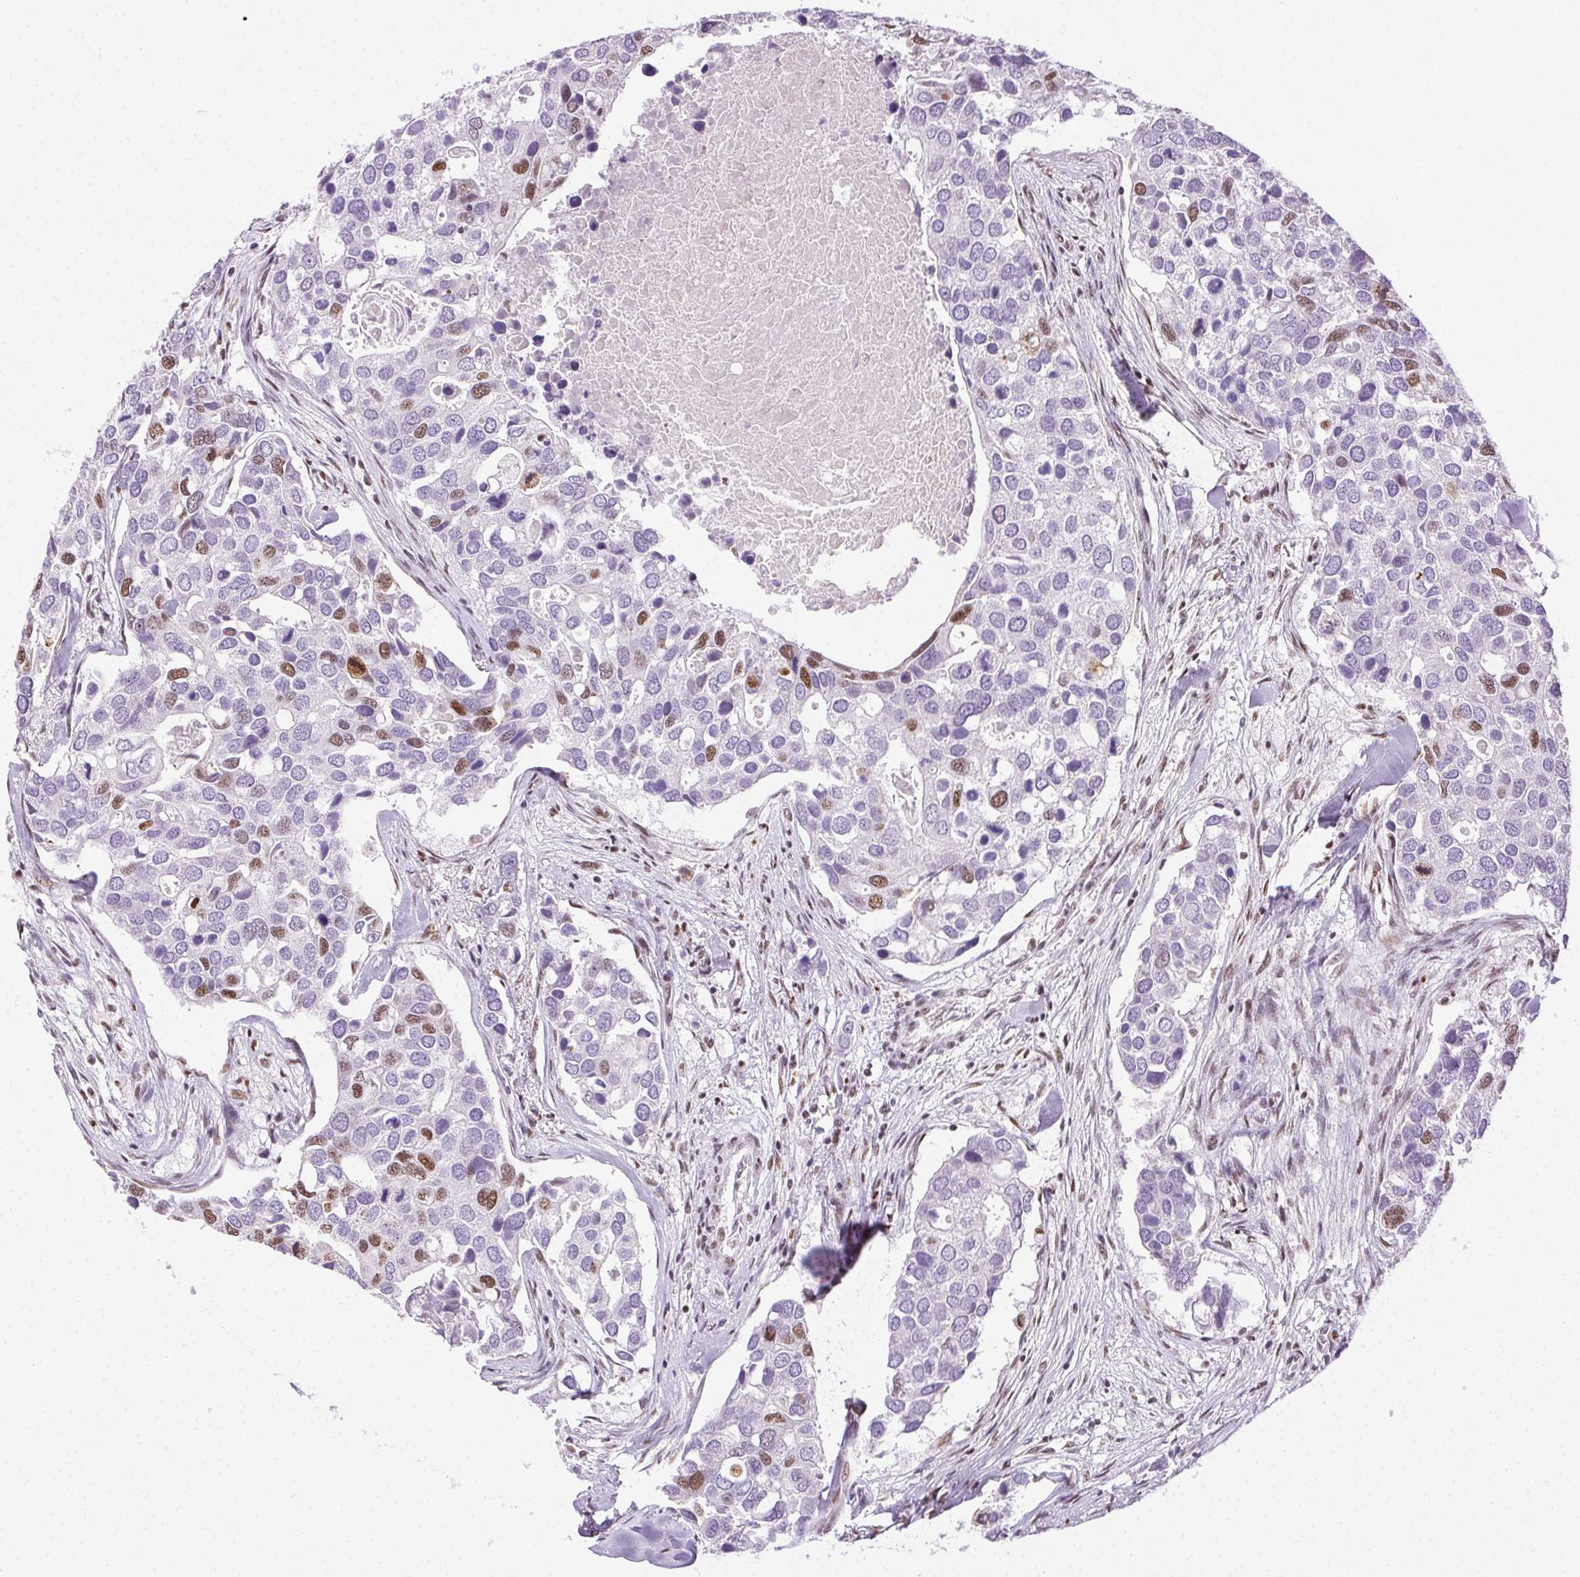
{"staining": {"intensity": "moderate", "quantity": "<25%", "location": "nuclear"}, "tissue": "breast cancer", "cell_type": "Tumor cells", "image_type": "cancer", "snomed": [{"axis": "morphology", "description": "Duct carcinoma"}, {"axis": "topography", "description": "Breast"}], "caption": "Breast cancer (infiltrating ductal carcinoma) was stained to show a protein in brown. There is low levels of moderate nuclear staining in approximately <25% of tumor cells.", "gene": "TRA2B", "patient": {"sex": "female", "age": 83}}